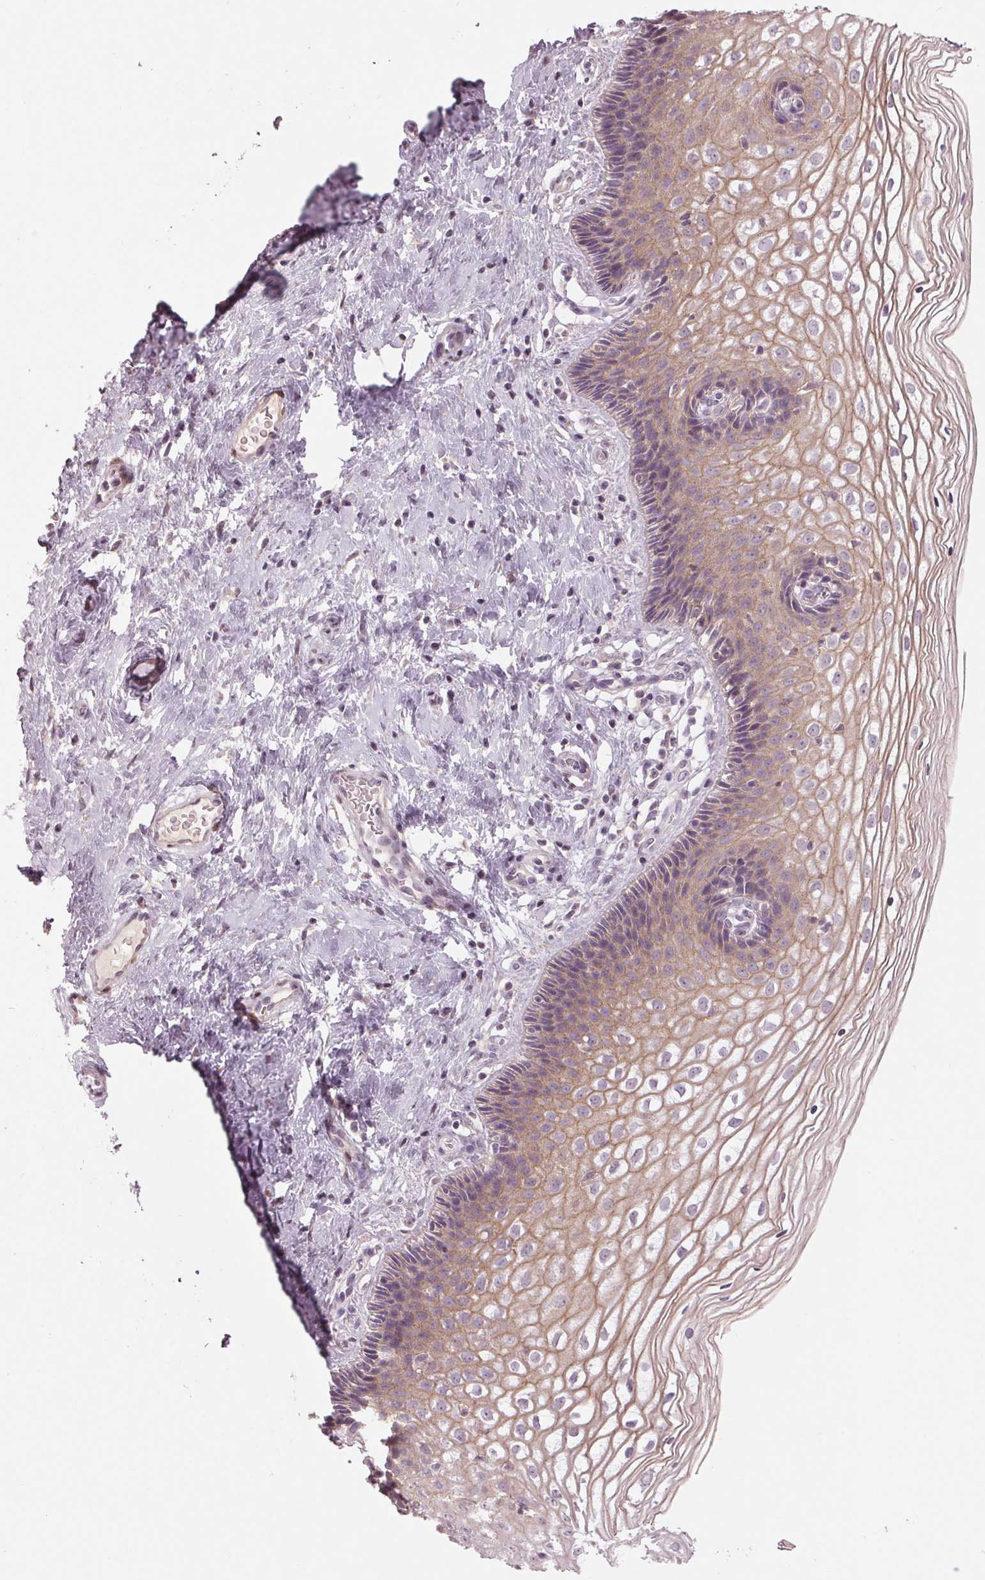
{"staining": {"intensity": "negative", "quantity": "none", "location": "none"}, "tissue": "cervix", "cell_type": "Glandular cells", "image_type": "normal", "snomed": [{"axis": "morphology", "description": "Normal tissue, NOS"}, {"axis": "topography", "description": "Cervix"}], "caption": "Histopathology image shows no protein staining in glandular cells of benign cervix. (Brightfield microscopy of DAB (3,3'-diaminobenzidine) IHC at high magnification).", "gene": "ZNF605", "patient": {"sex": "female", "age": 34}}